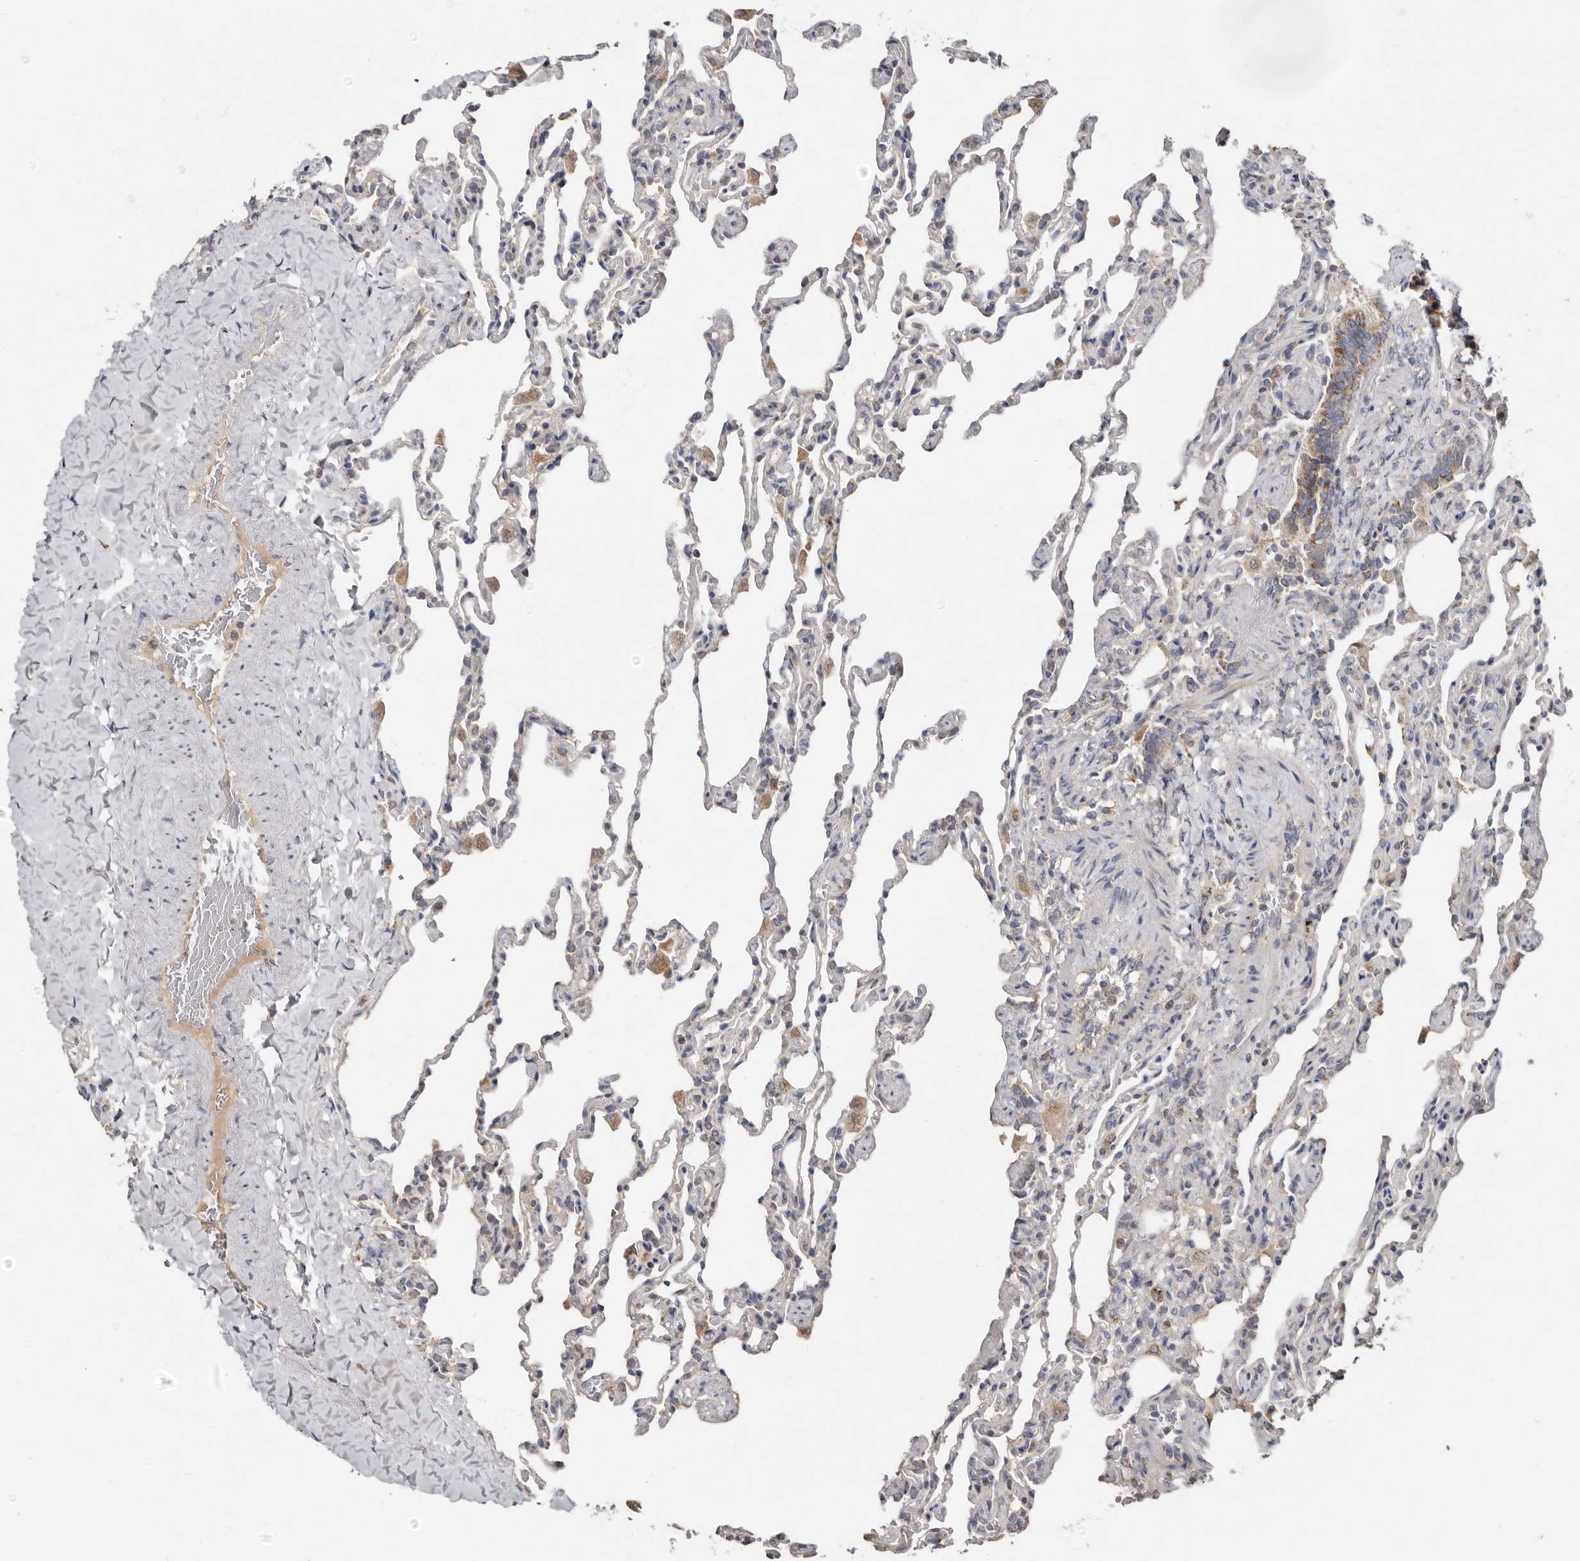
{"staining": {"intensity": "negative", "quantity": "none", "location": "none"}, "tissue": "lung", "cell_type": "Alveolar cells", "image_type": "normal", "snomed": [{"axis": "morphology", "description": "Normal tissue, NOS"}, {"axis": "topography", "description": "Lung"}], "caption": "Alveolar cells show no significant protein staining in normal lung. Brightfield microscopy of IHC stained with DAB (brown) and hematoxylin (blue), captured at high magnification.", "gene": "KIF26B", "patient": {"sex": "male", "age": 20}}